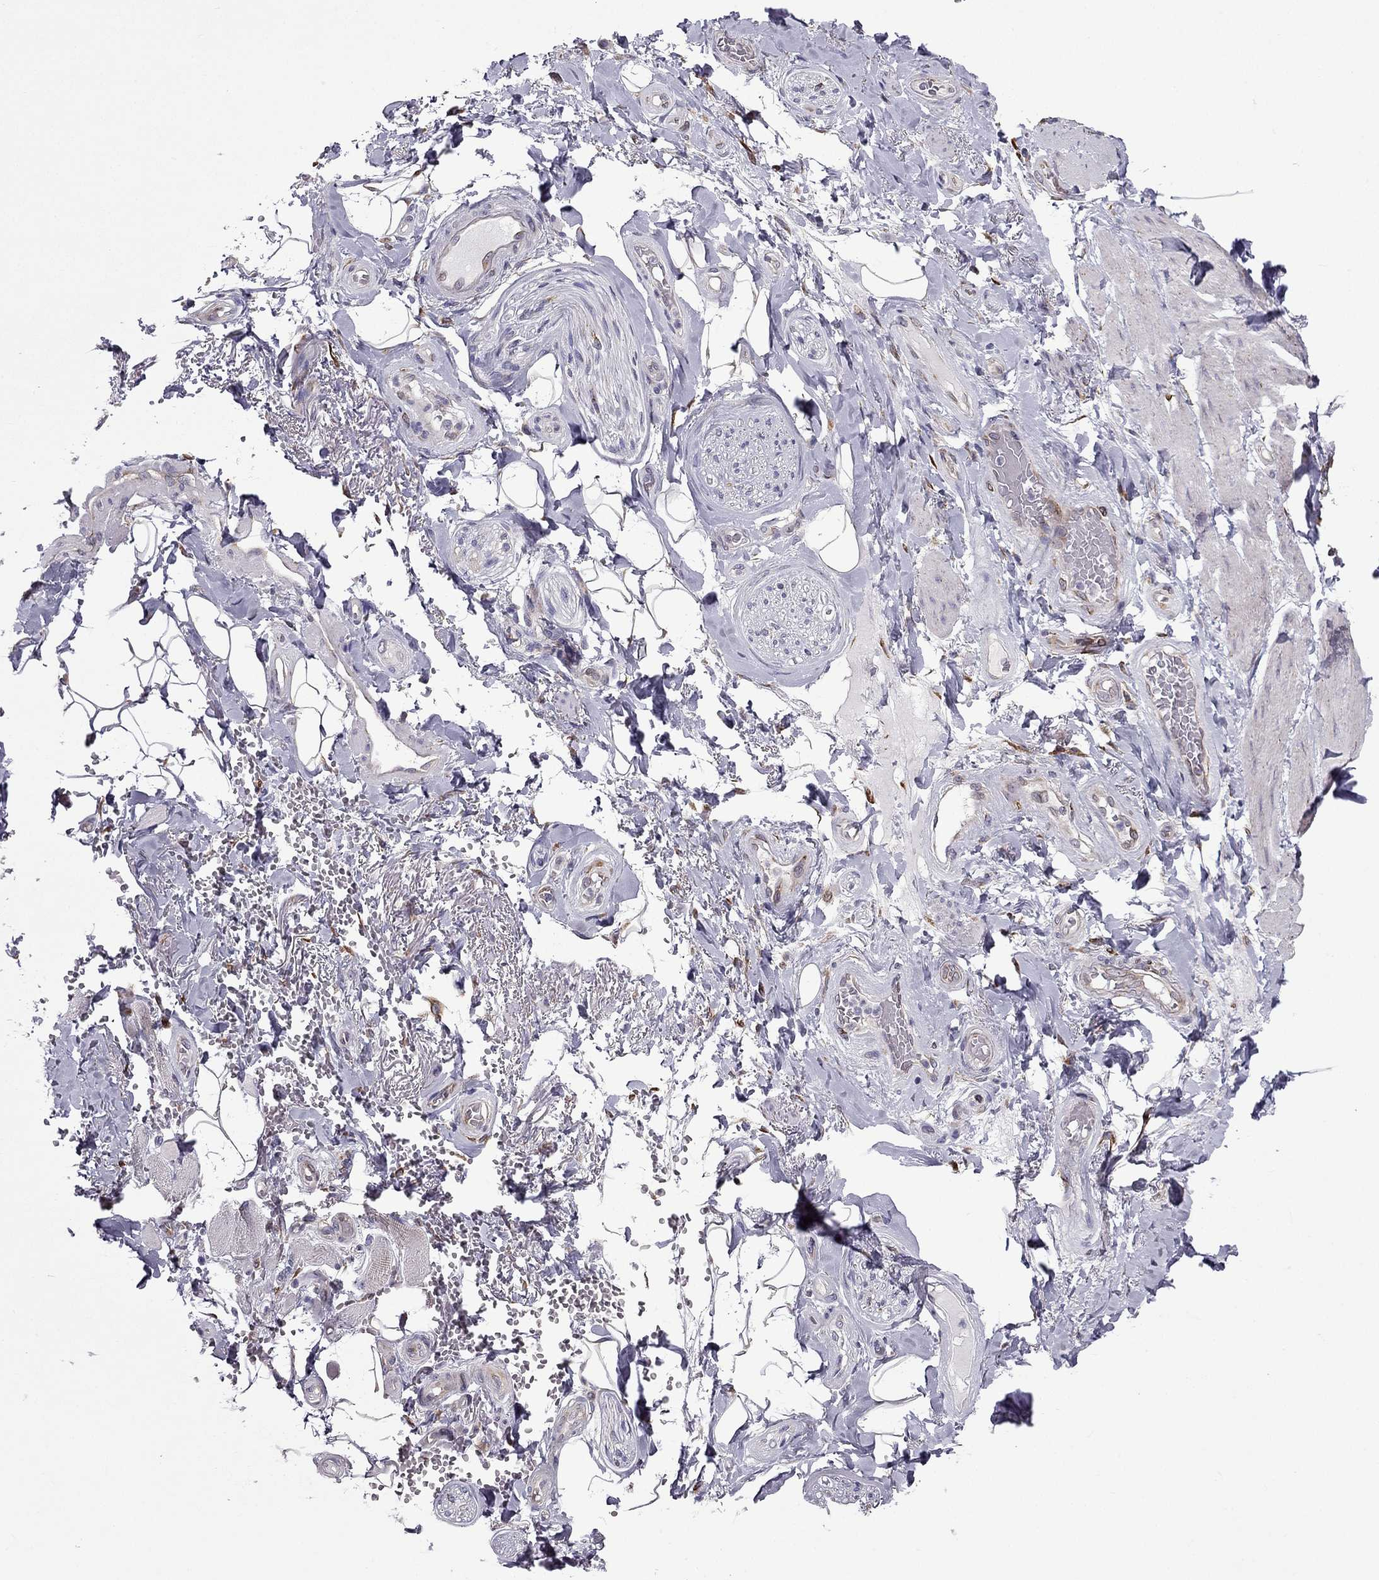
{"staining": {"intensity": "negative", "quantity": "none", "location": "none"}, "tissue": "adipose tissue", "cell_type": "Adipocytes", "image_type": "normal", "snomed": [{"axis": "morphology", "description": "Normal tissue, NOS"}, {"axis": "topography", "description": "Anal"}, {"axis": "topography", "description": "Peripheral nerve tissue"}], "caption": "This is an immunohistochemistry micrograph of unremarkable adipose tissue. There is no staining in adipocytes.", "gene": "IKBIP", "patient": {"sex": "male", "age": 53}}